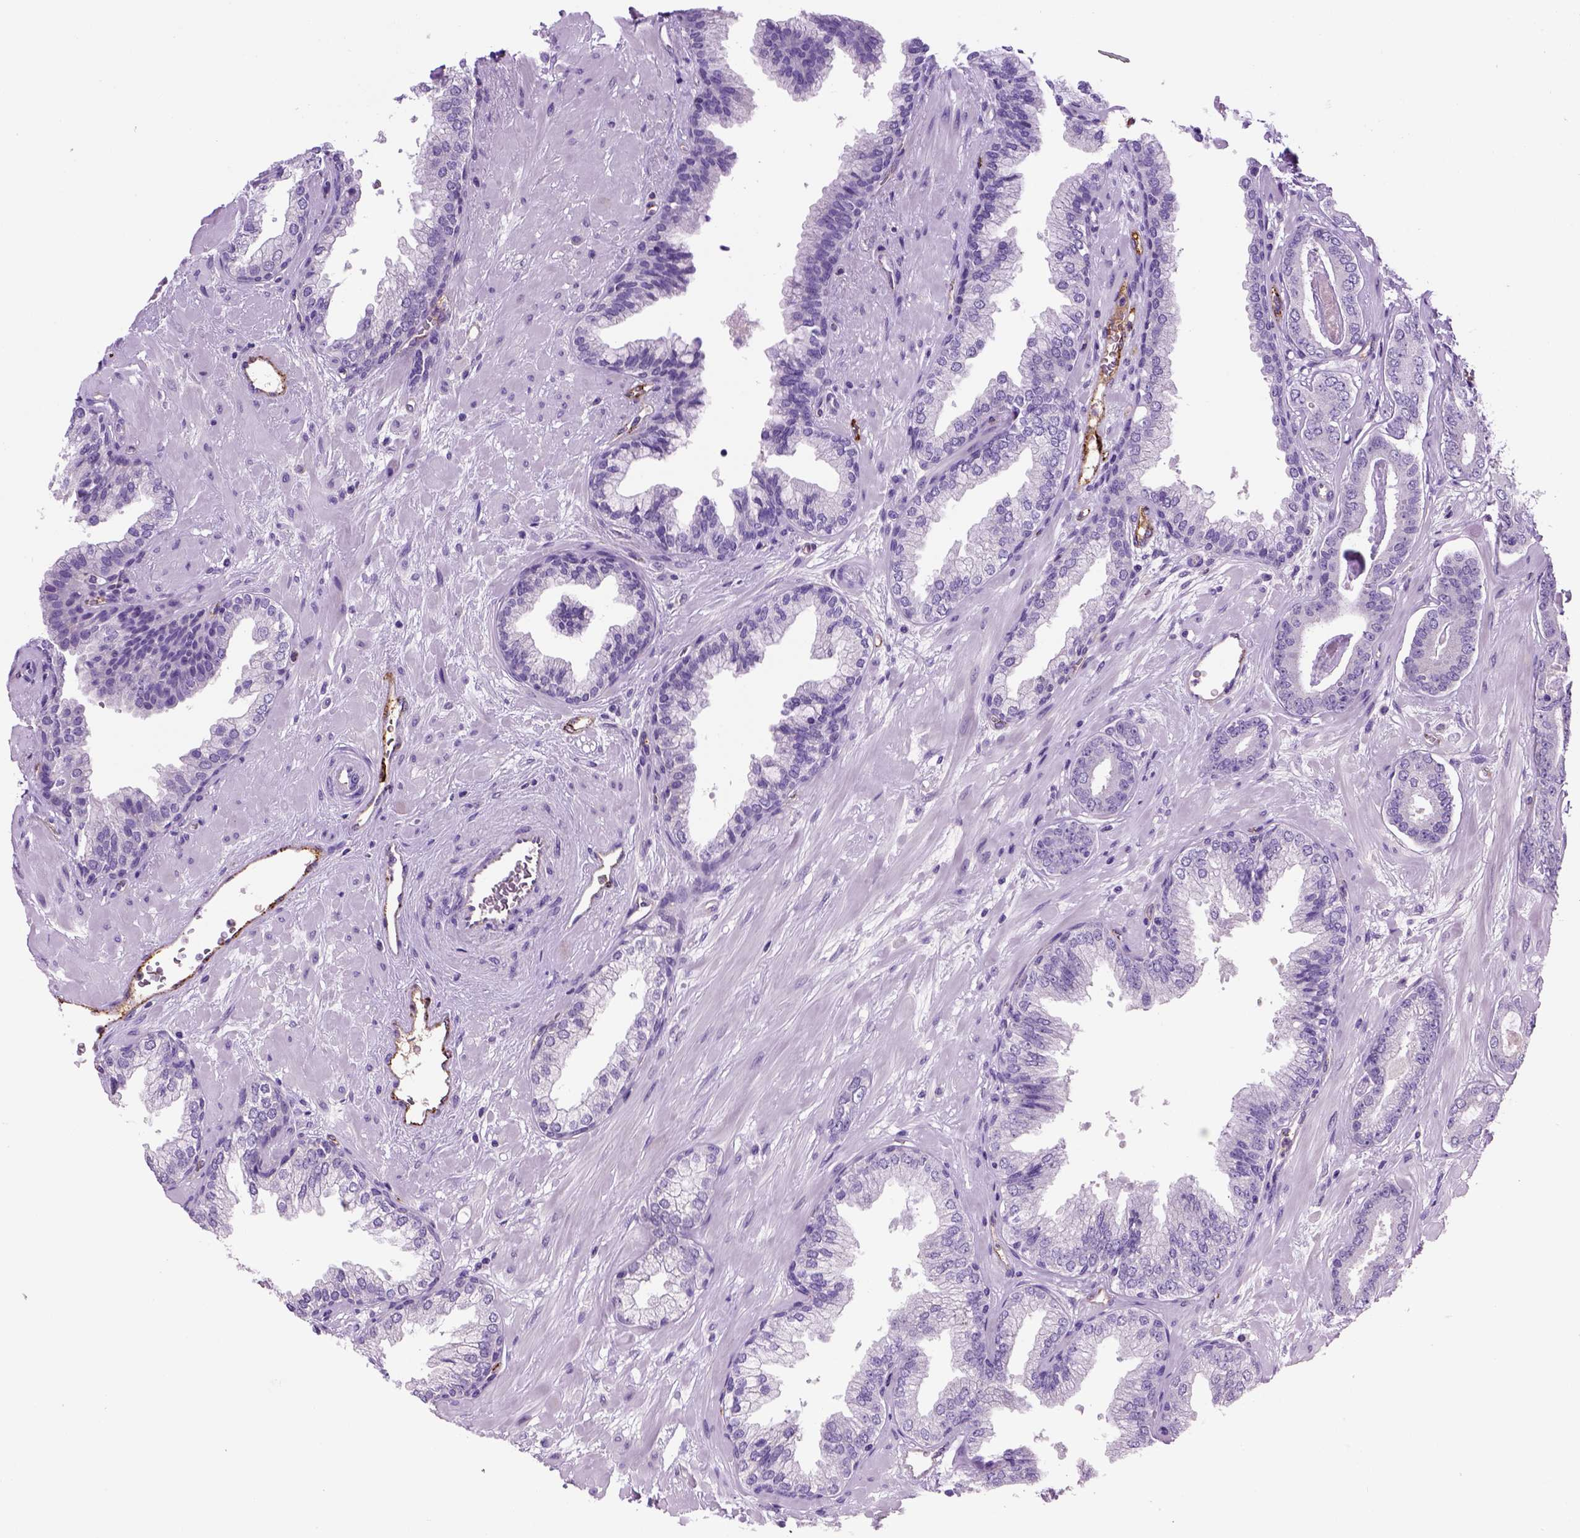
{"staining": {"intensity": "negative", "quantity": "none", "location": "none"}, "tissue": "prostate cancer", "cell_type": "Tumor cells", "image_type": "cancer", "snomed": [{"axis": "morphology", "description": "Adenocarcinoma, Low grade"}, {"axis": "topography", "description": "Prostate"}], "caption": "Histopathology image shows no significant protein positivity in tumor cells of low-grade adenocarcinoma (prostate). Brightfield microscopy of immunohistochemistry stained with DAB (brown) and hematoxylin (blue), captured at high magnification.", "gene": "VWF", "patient": {"sex": "male", "age": 61}}